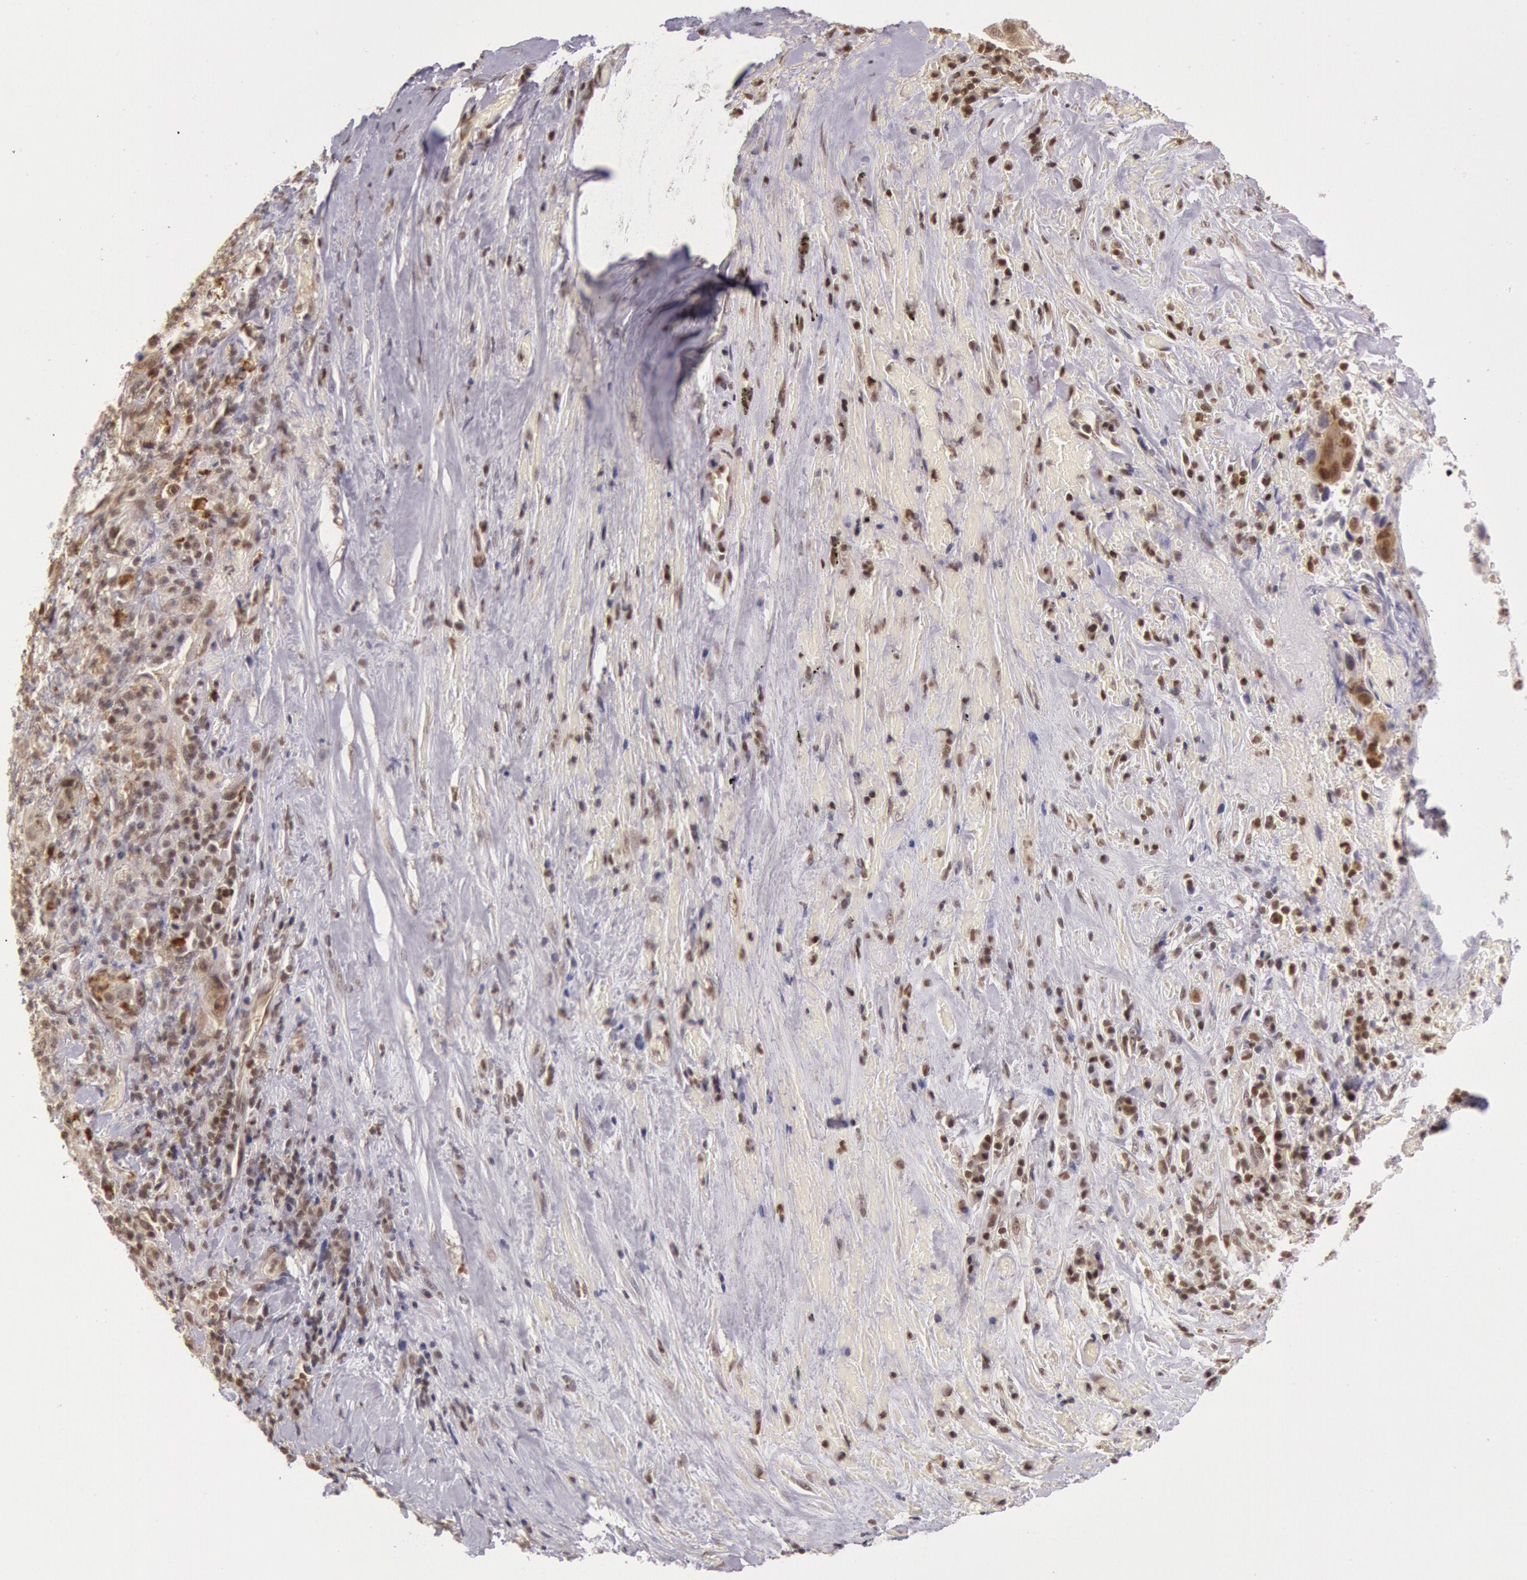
{"staining": {"intensity": "moderate", "quantity": ">75%", "location": "nuclear"}, "tissue": "lung cancer", "cell_type": "Tumor cells", "image_type": "cancer", "snomed": [{"axis": "morphology", "description": "Squamous cell carcinoma, NOS"}, {"axis": "topography", "description": "Lung"}], "caption": "This is an image of IHC staining of lung squamous cell carcinoma, which shows moderate positivity in the nuclear of tumor cells.", "gene": "ESS2", "patient": {"sex": "male", "age": 64}}